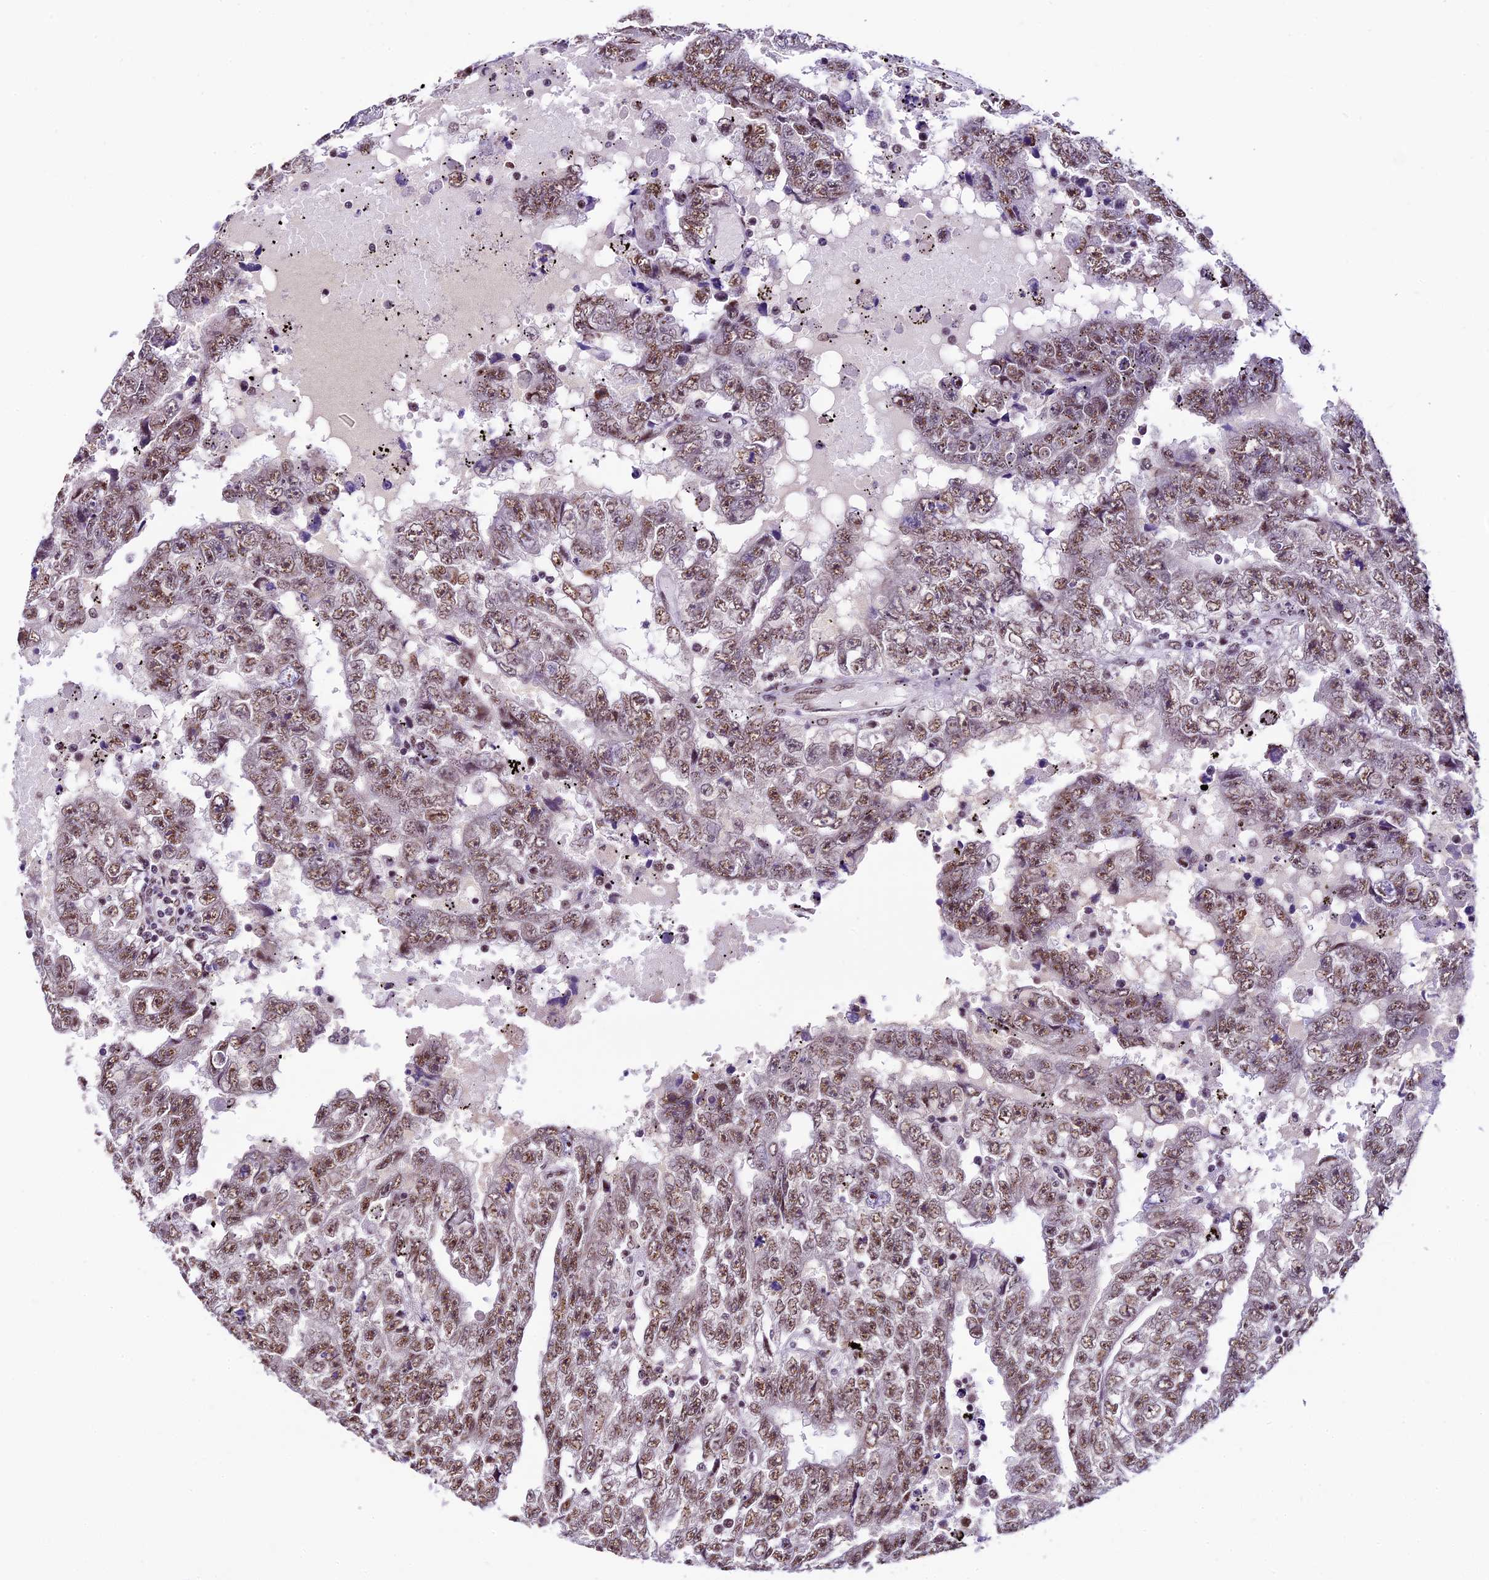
{"staining": {"intensity": "moderate", "quantity": ">75%", "location": "nuclear"}, "tissue": "testis cancer", "cell_type": "Tumor cells", "image_type": "cancer", "snomed": [{"axis": "morphology", "description": "Carcinoma, Embryonal, NOS"}, {"axis": "topography", "description": "Testis"}], "caption": "The image exhibits a brown stain indicating the presence of a protein in the nuclear of tumor cells in testis cancer.", "gene": "CARS2", "patient": {"sex": "male", "age": 25}}